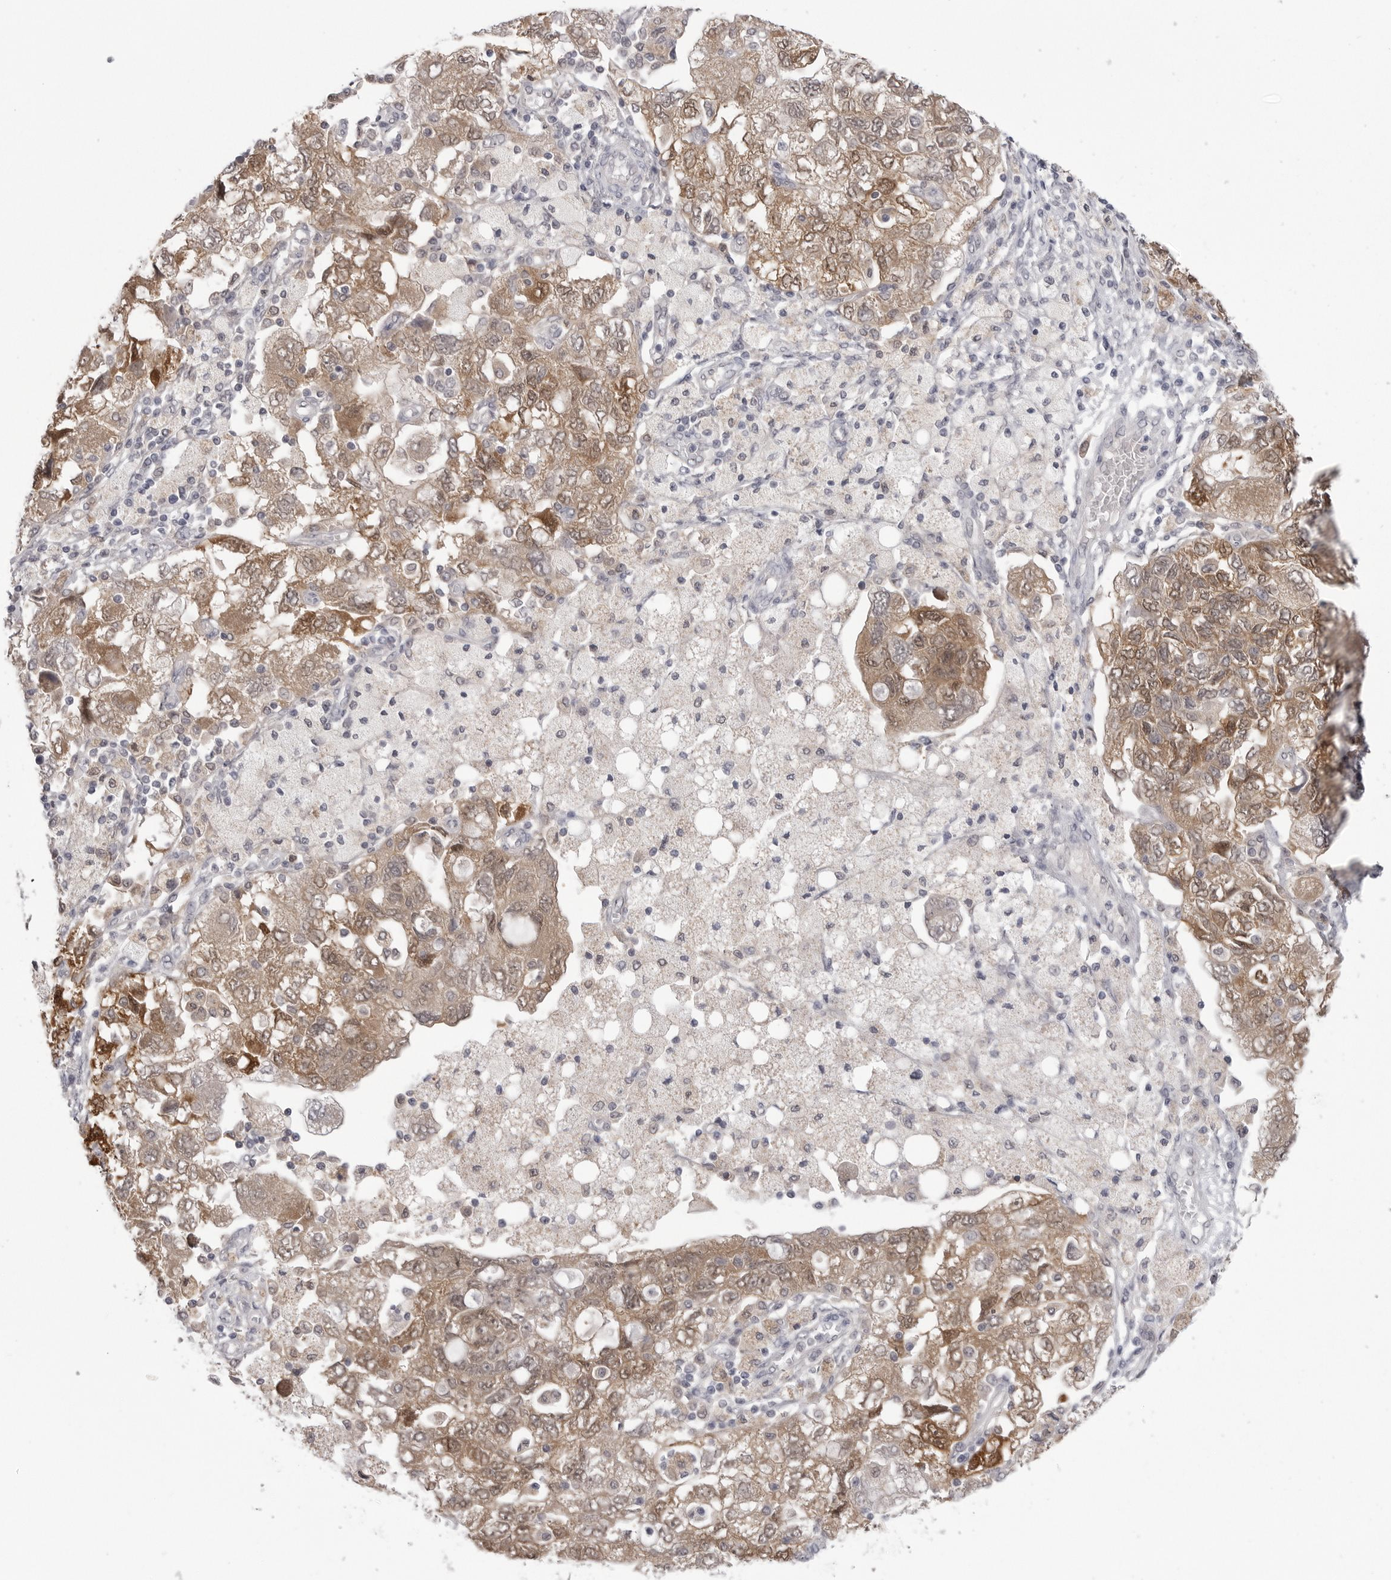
{"staining": {"intensity": "moderate", "quantity": ">75%", "location": "cytoplasmic/membranous,nuclear"}, "tissue": "ovarian cancer", "cell_type": "Tumor cells", "image_type": "cancer", "snomed": [{"axis": "morphology", "description": "Carcinoma, NOS"}, {"axis": "morphology", "description": "Cystadenocarcinoma, serous, NOS"}, {"axis": "topography", "description": "Ovary"}], "caption": "Protein staining of ovarian cancer tissue displays moderate cytoplasmic/membranous and nuclear positivity in approximately >75% of tumor cells.", "gene": "PNPO", "patient": {"sex": "female", "age": 69}}